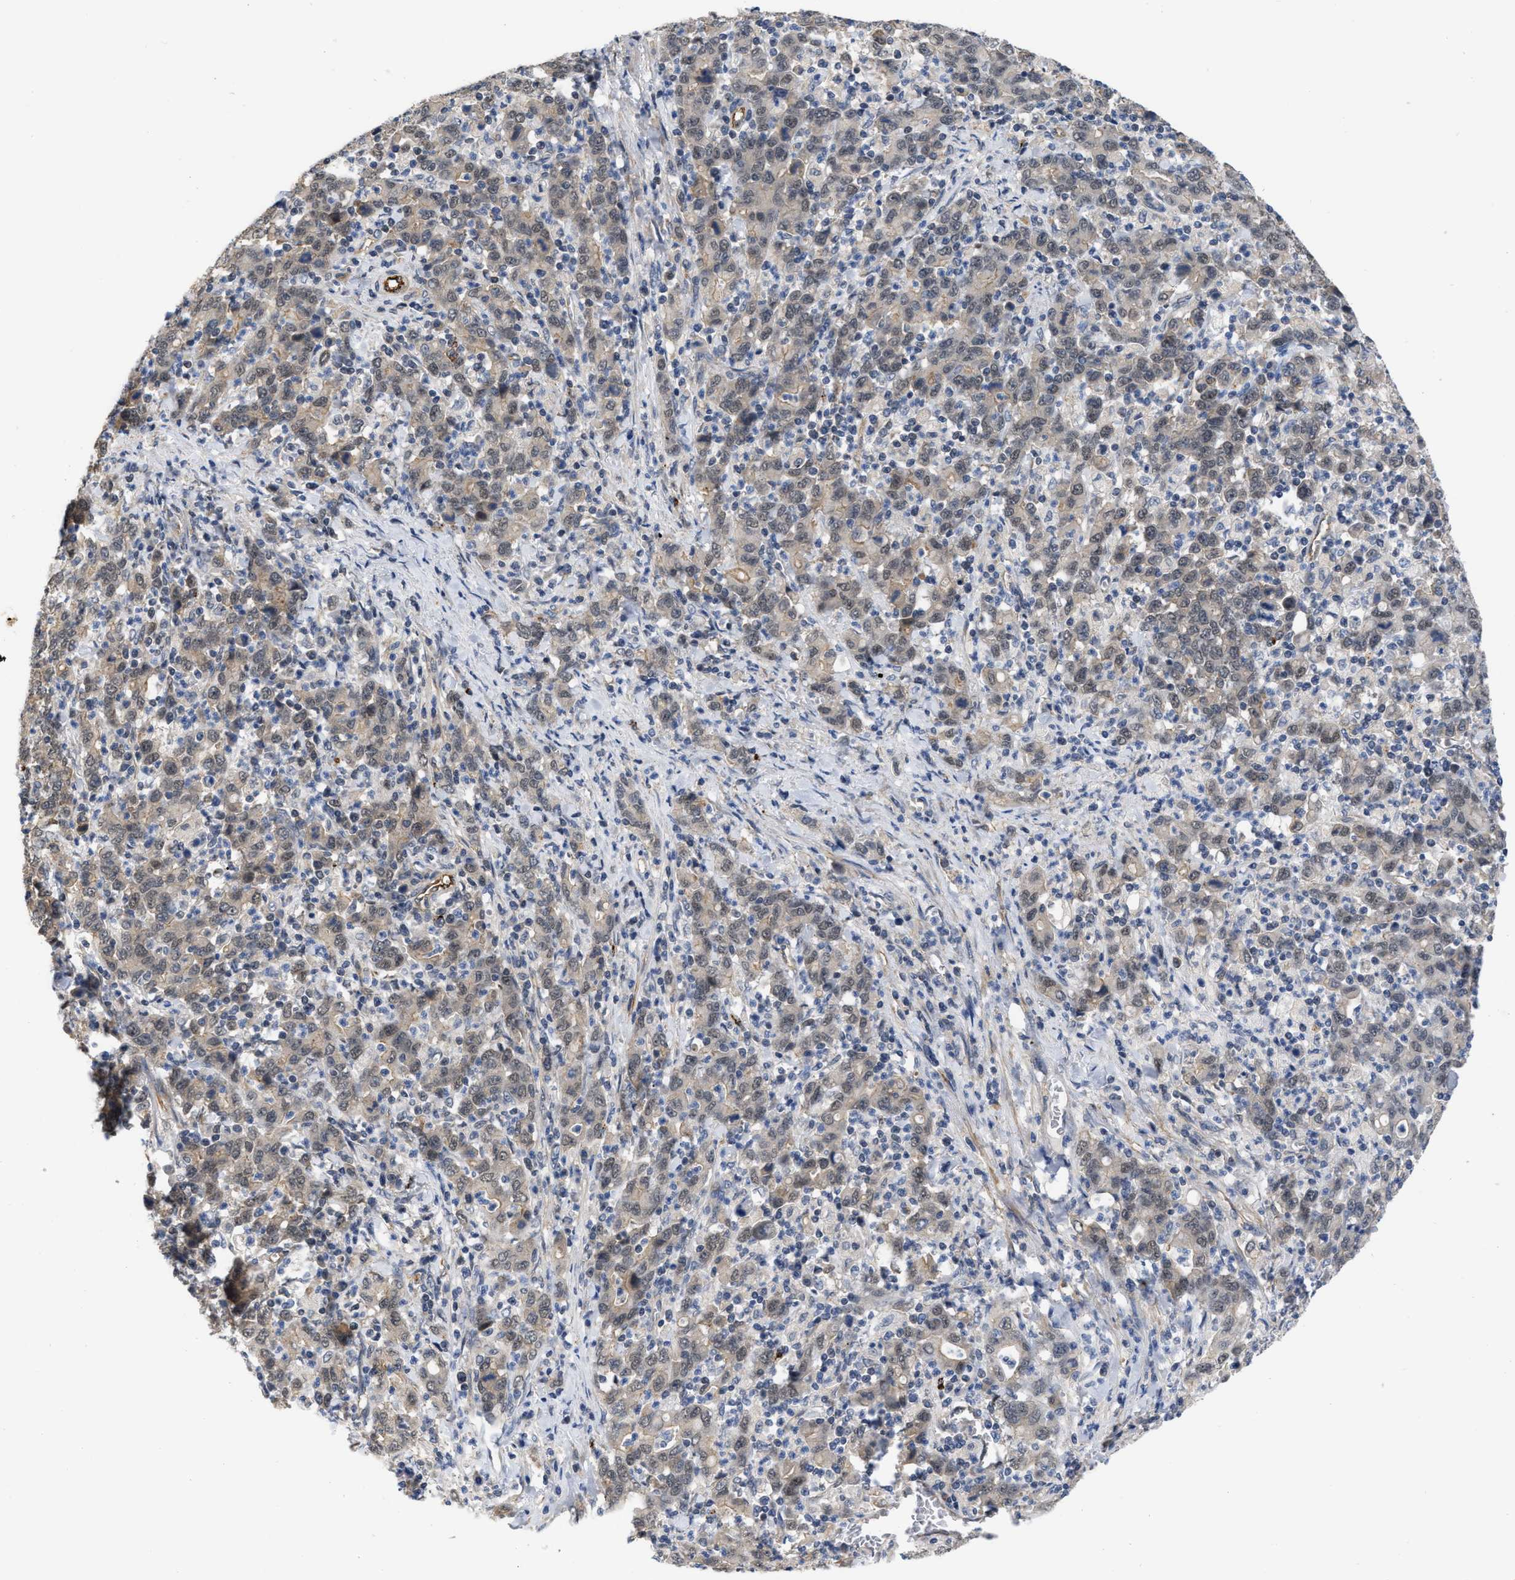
{"staining": {"intensity": "negative", "quantity": "none", "location": "none"}, "tissue": "stomach cancer", "cell_type": "Tumor cells", "image_type": "cancer", "snomed": [{"axis": "morphology", "description": "Adenocarcinoma, NOS"}, {"axis": "topography", "description": "Stomach, upper"}], "caption": "This photomicrograph is of stomach adenocarcinoma stained with IHC to label a protein in brown with the nuclei are counter-stained blue. There is no expression in tumor cells.", "gene": "NAPEPLD", "patient": {"sex": "male", "age": 69}}